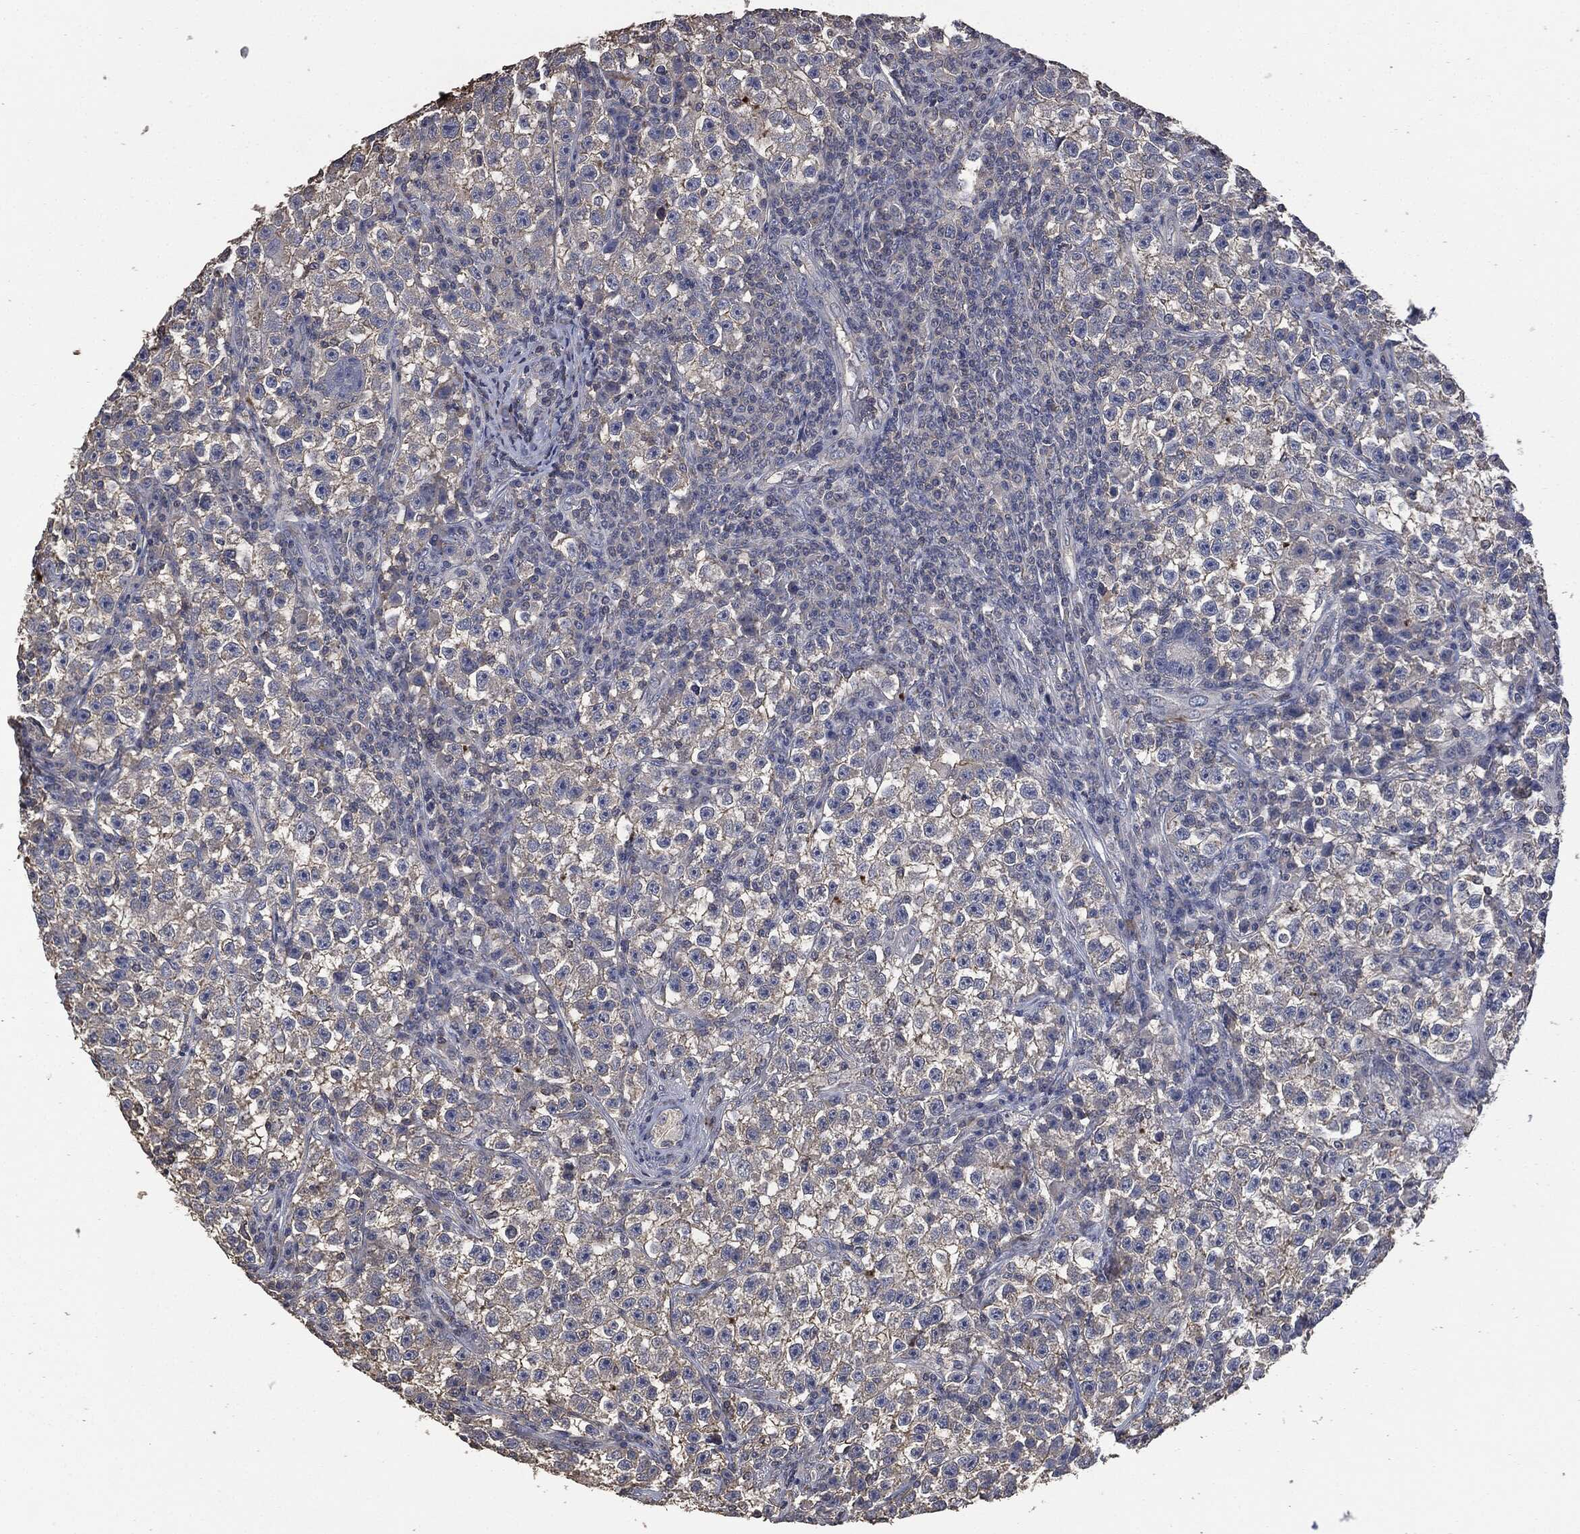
{"staining": {"intensity": "negative", "quantity": "none", "location": "none"}, "tissue": "testis cancer", "cell_type": "Tumor cells", "image_type": "cancer", "snomed": [{"axis": "morphology", "description": "Seminoma, NOS"}, {"axis": "topography", "description": "Testis"}], "caption": "Protein analysis of testis cancer (seminoma) reveals no significant staining in tumor cells.", "gene": "MSLN", "patient": {"sex": "male", "age": 22}}